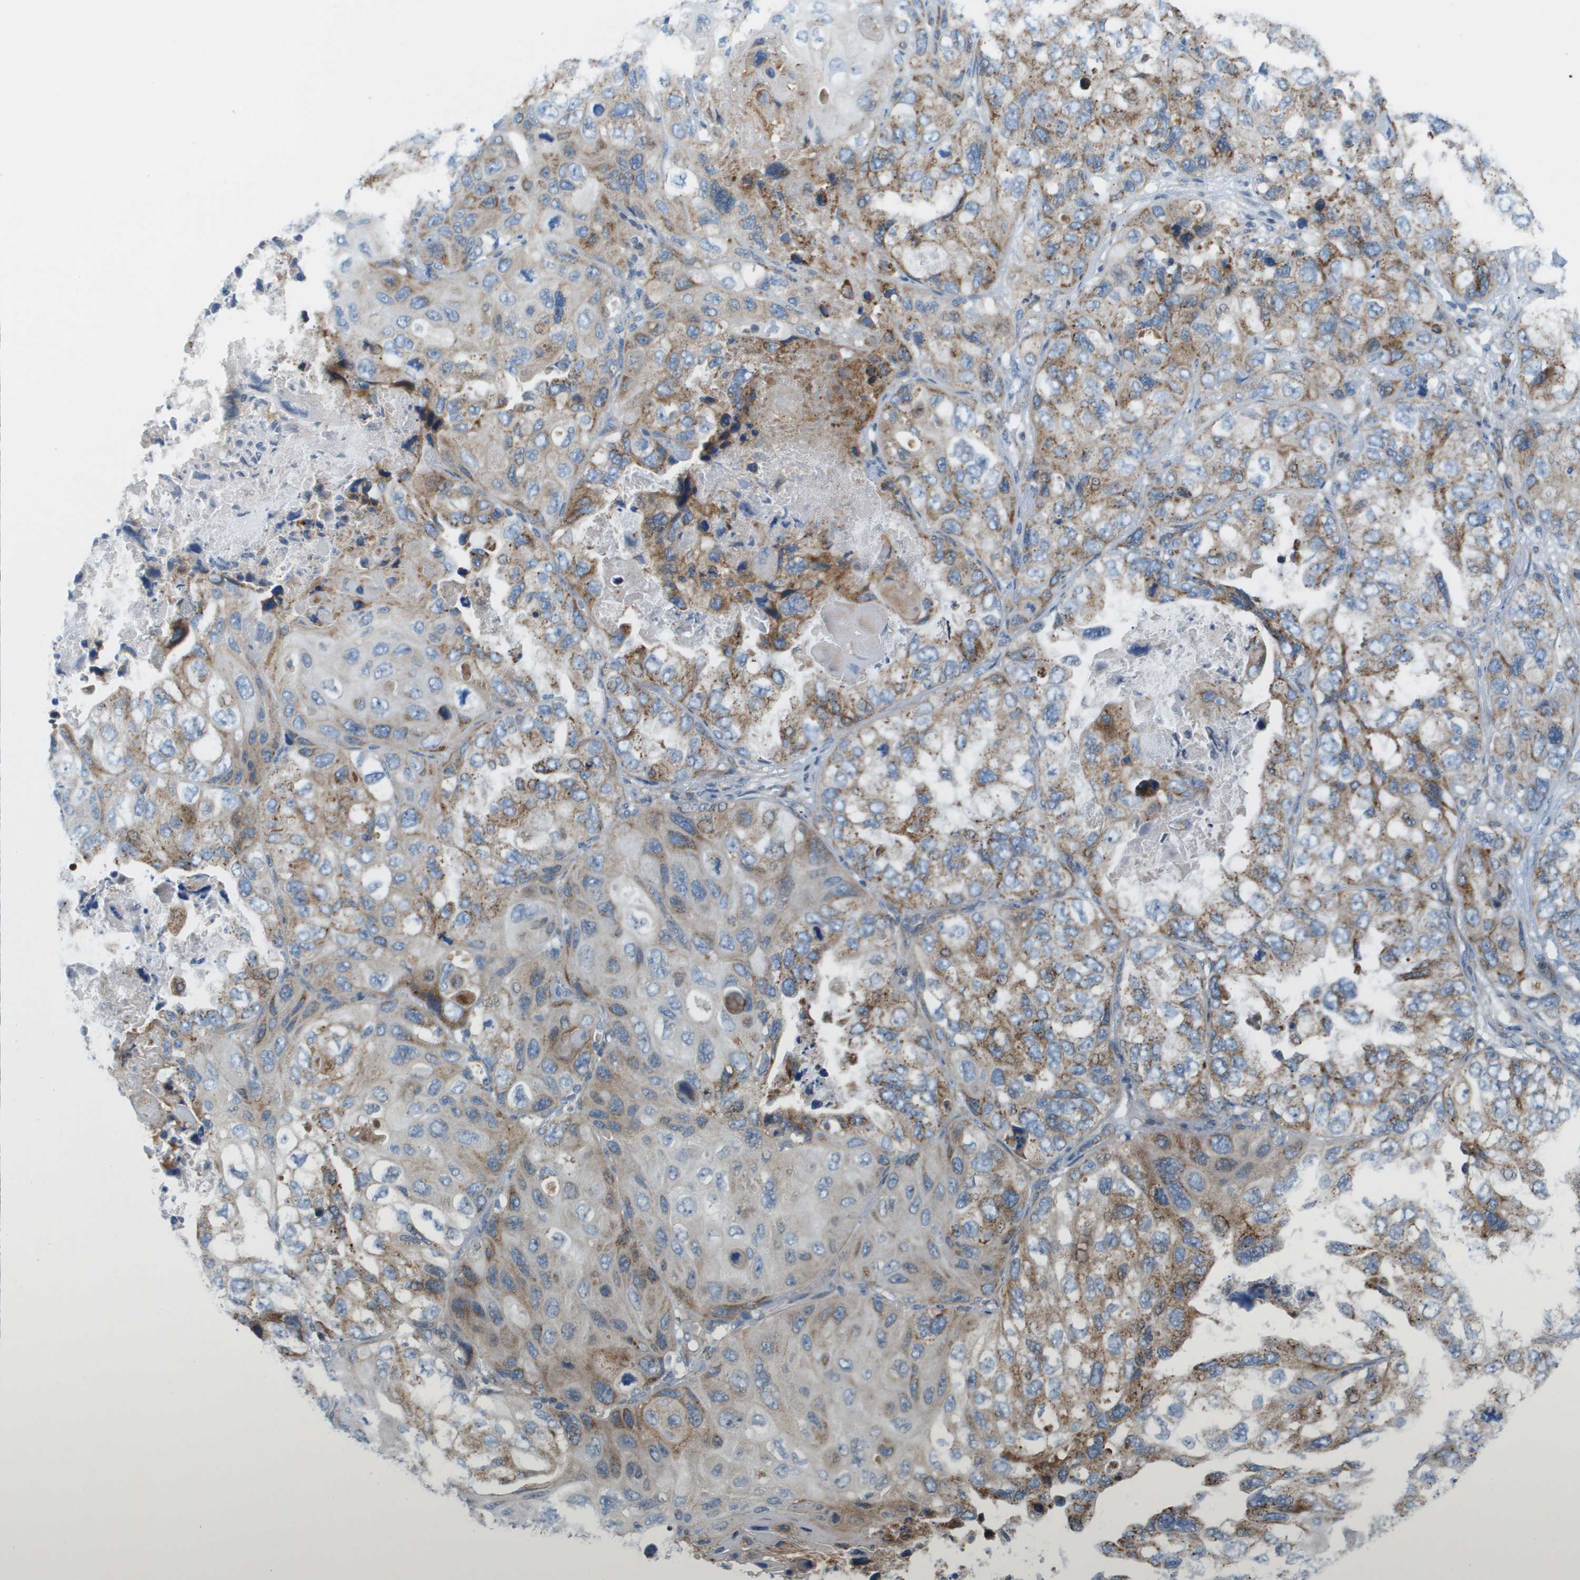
{"staining": {"intensity": "moderate", "quantity": "25%-75%", "location": "cytoplasmic/membranous"}, "tissue": "lung cancer", "cell_type": "Tumor cells", "image_type": "cancer", "snomed": [{"axis": "morphology", "description": "Squamous cell carcinoma, NOS"}, {"axis": "topography", "description": "Lung"}], "caption": "Human lung squamous cell carcinoma stained with a brown dye displays moderate cytoplasmic/membranous positive staining in approximately 25%-75% of tumor cells.", "gene": "GALNT6", "patient": {"sex": "female", "age": 73}}